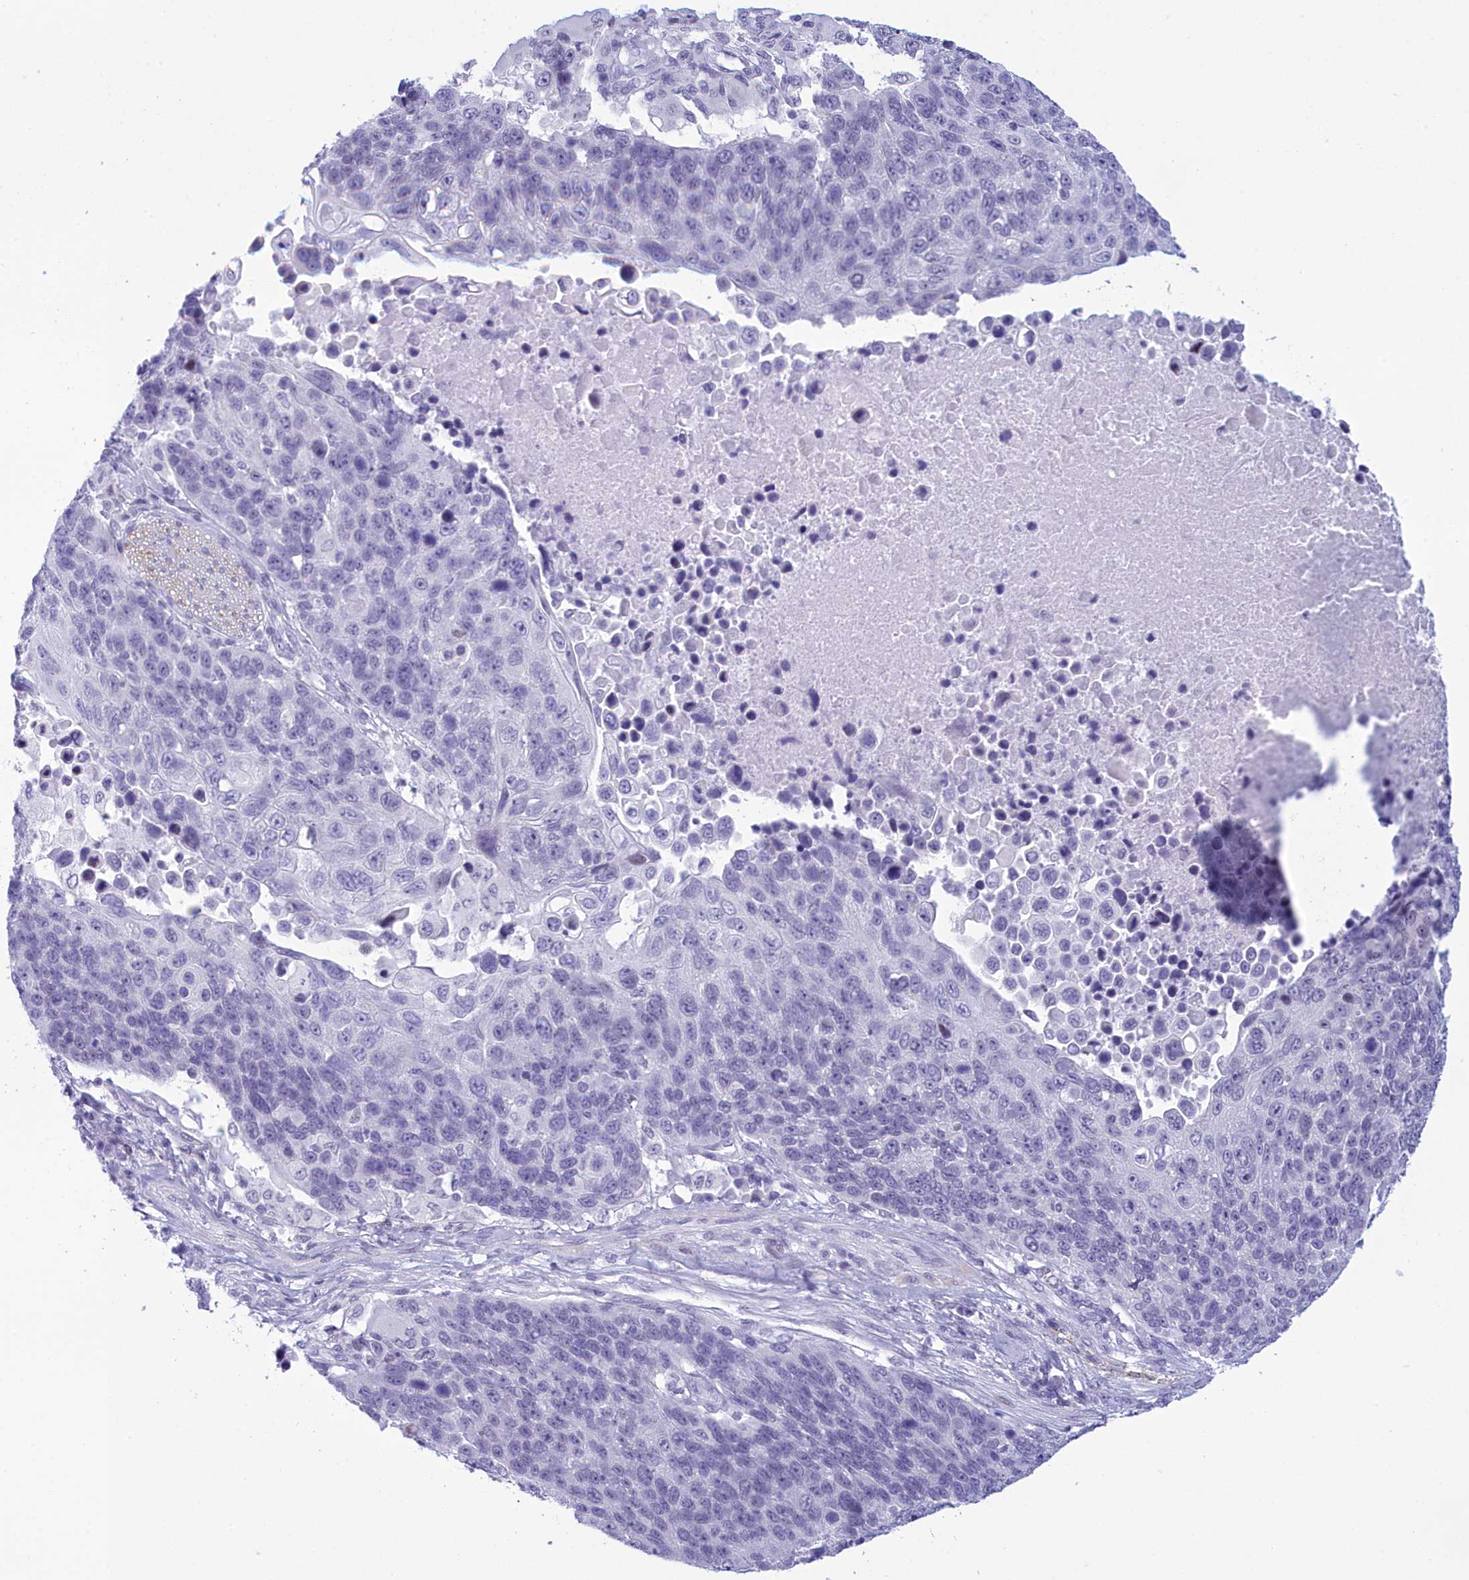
{"staining": {"intensity": "negative", "quantity": "none", "location": "none"}, "tissue": "lung cancer", "cell_type": "Tumor cells", "image_type": "cancer", "snomed": [{"axis": "morphology", "description": "Normal tissue, NOS"}, {"axis": "morphology", "description": "Squamous cell carcinoma, NOS"}, {"axis": "topography", "description": "Lymph node"}, {"axis": "topography", "description": "Lung"}], "caption": "The immunohistochemistry histopathology image has no significant expression in tumor cells of lung cancer (squamous cell carcinoma) tissue.", "gene": "SNX20", "patient": {"sex": "male", "age": 66}}